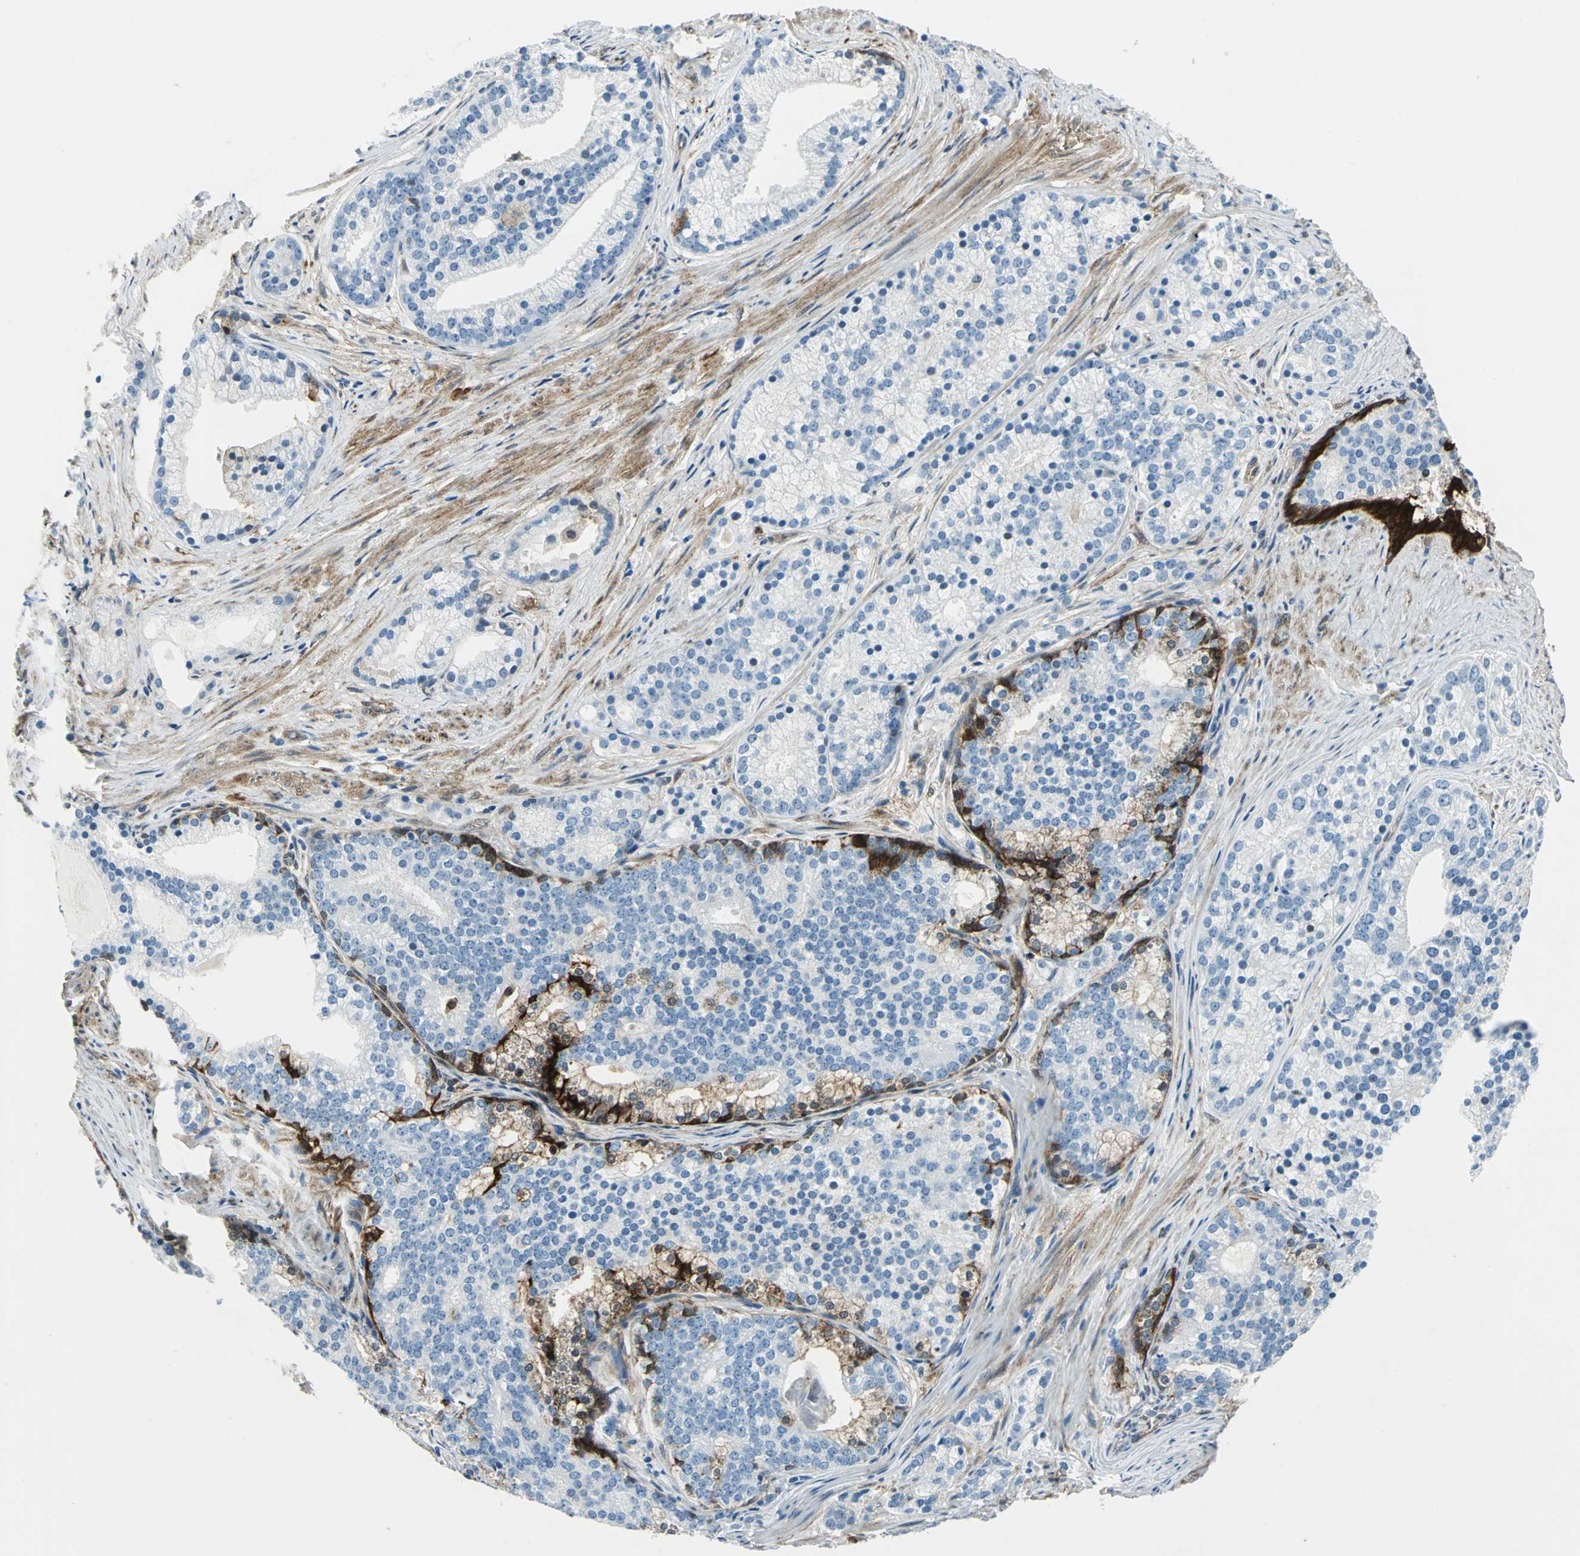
{"staining": {"intensity": "moderate", "quantity": "<25%", "location": "cytoplasmic/membranous"}, "tissue": "prostate cancer", "cell_type": "Tumor cells", "image_type": "cancer", "snomed": [{"axis": "morphology", "description": "Adenocarcinoma, Low grade"}, {"axis": "topography", "description": "Prostate"}], "caption": "The photomicrograph displays a brown stain indicating the presence of a protein in the cytoplasmic/membranous of tumor cells in prostate cancer (adenocarcinoma (low-grade)).", "gene": "HSPB1", "patient": {"sex": "male", "age": 71}}